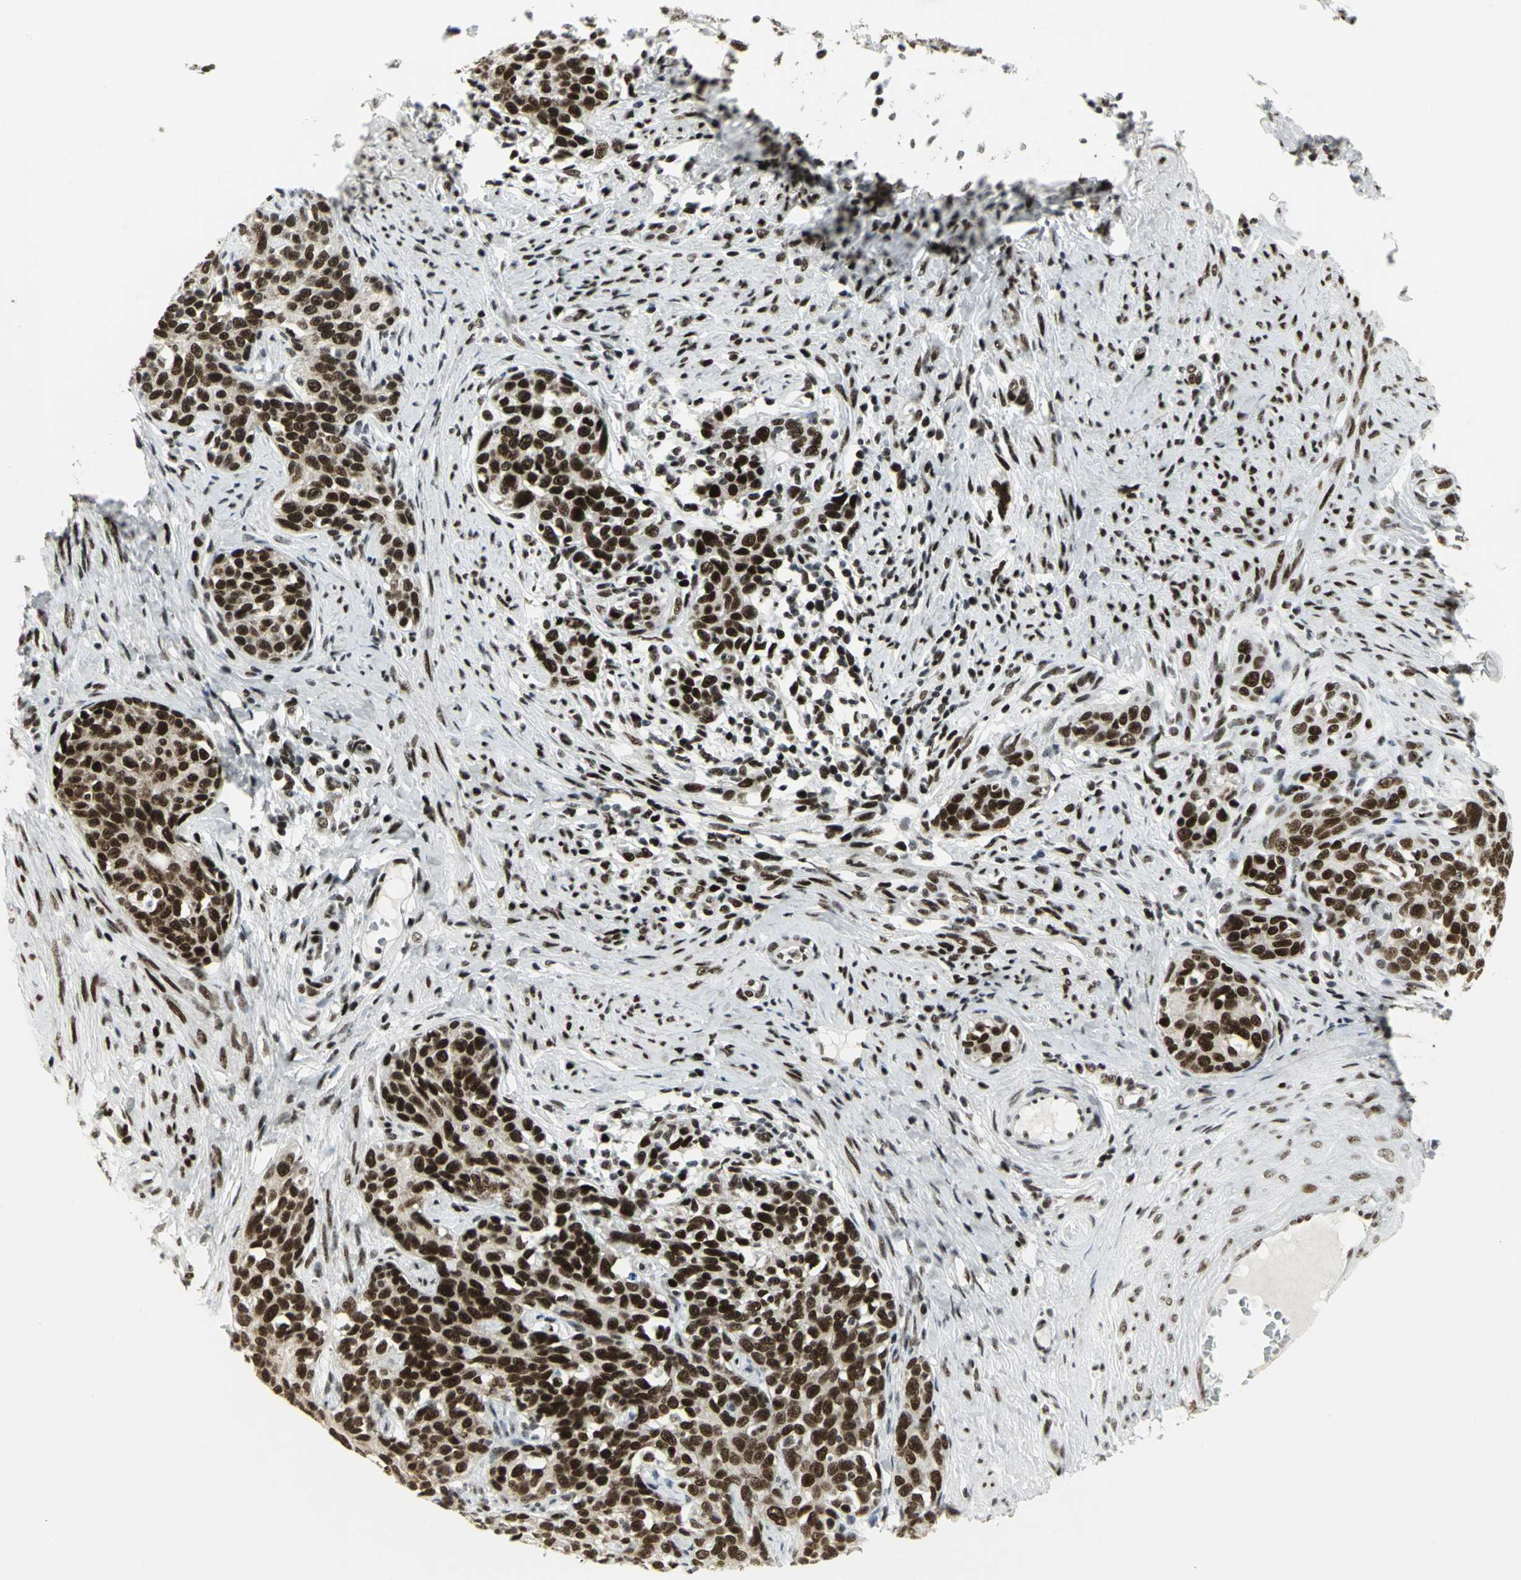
{"staining": {"intensity": "strong", "quantity": ">75%", "location": "cytoplasmic/membranous,nuclear"}, "tissue": "cervical cancer", "cell_type": "Tumor cells", "image_type": "cancer", "snomed": [{"axis": "morphology", "description": "Squamous cell carcinoma, NOS"}, {"axis": "morphology", "description": "Adenocarcinoma, NOS"}, {"axis": "topography", "description": "Cervix"}], "caption": "Cervical cancer (adenocarcinoma) stained with a brown dye shows strong cytoplasmic/membranous and nuclear positive staining in about >75% of tumor cells.", "gene": "SMARCA4", "patient": {"sex": "female", "age": 52}}